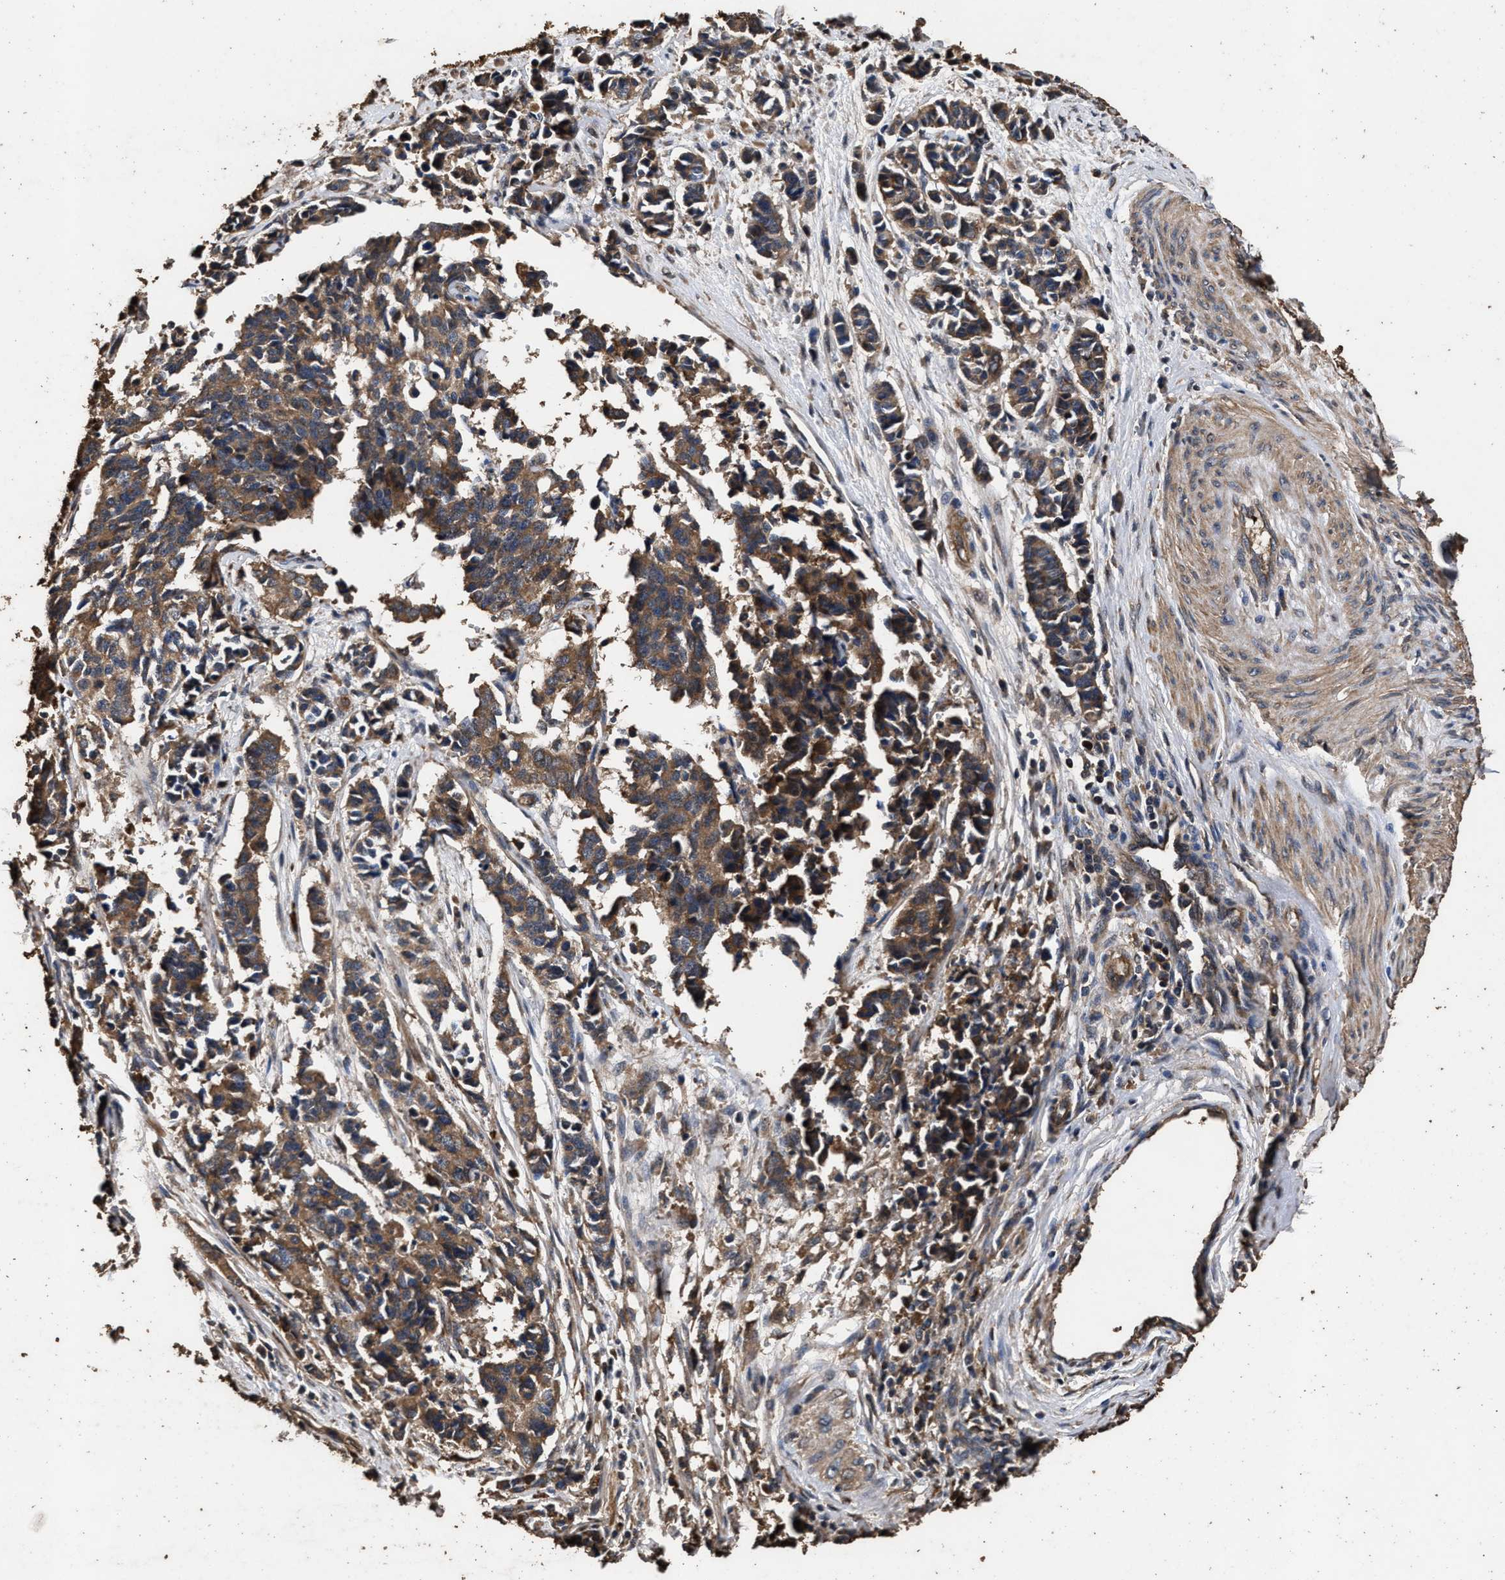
{"staining": {"intensity": "moderate", "quantity": ">75%", "location": "cytoplasmic/membranous"}, "tissue": "cervical cancer", "cell_type": "Tumor cells", "image_type": "cancer", "snomed": [{"axis": "morphology", "description": "Normal tissue, NOS"}, {"axis": "morphology", "description": "Squamous cell carcinoma, NOS"}, {"axis": "topography", "description": "Cervix"}], "caption": "A photomicrograph showing moderate cytoplasmic/membranous positivity in approximately >75% of tumor cells in cervical cancer (squamous cell carcinoma), as visualized by brown immunohistochemical staining.", "gene": "KYAT1", "patient": {"sex": "female", "age": 35}}